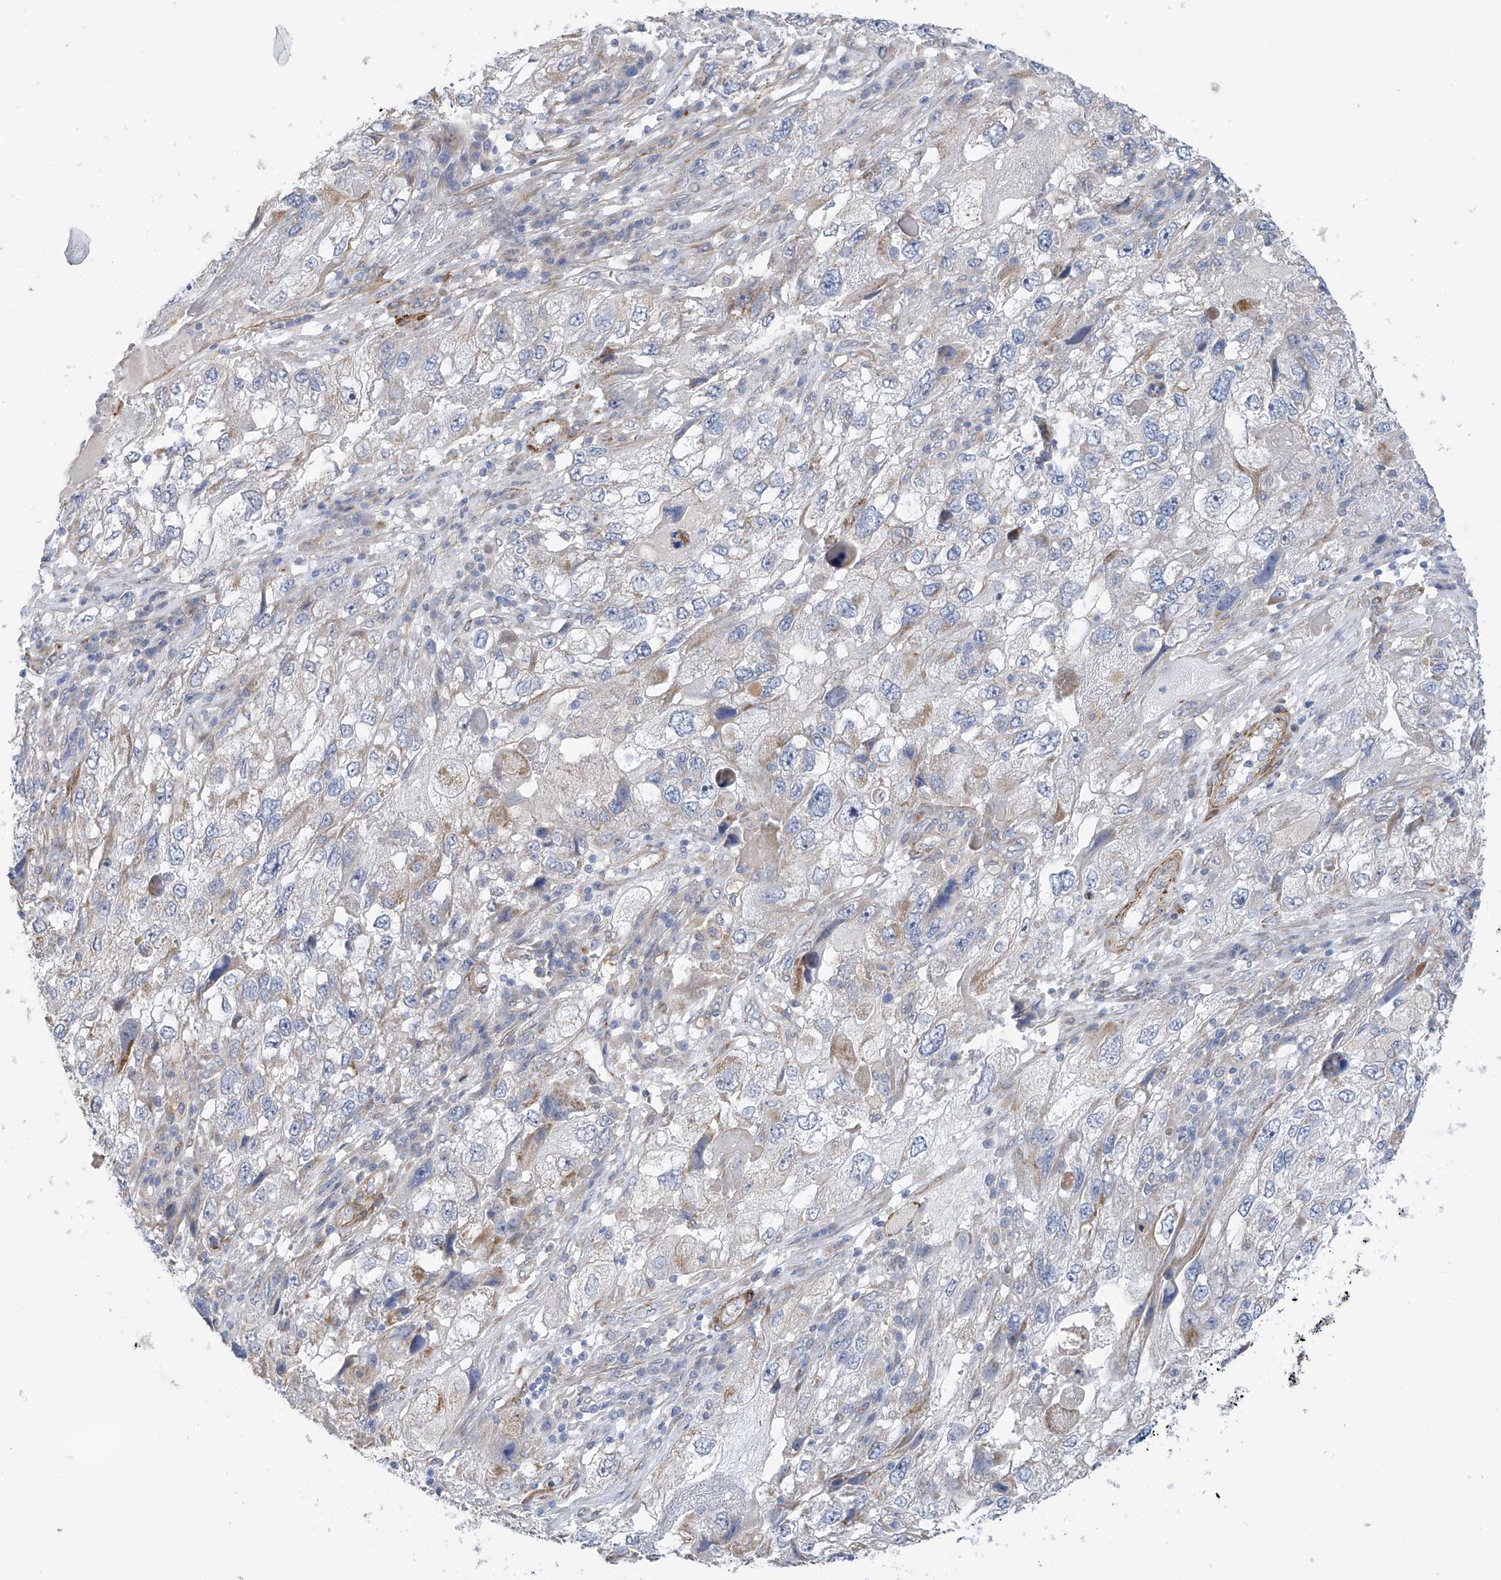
{"staining": {"intensity": "negative", "quantity": "none", "location": "none"}, "tissue": "endometrial cancer", "cell_type": "Tumor cells", "image_type": "cancer", "snomed": [{"axis": "morphology", "description": "Adenocarcinoma, NOS"}, {"axis": "topography", "description": "Endometrium"}], "caption": "High power microscopy micrograph of an IHC image of endometrial cancer, revealing no significant staining in tumor cells.", "gene": "ZNF641", "patient": {"sex": "female", "age": 49}}